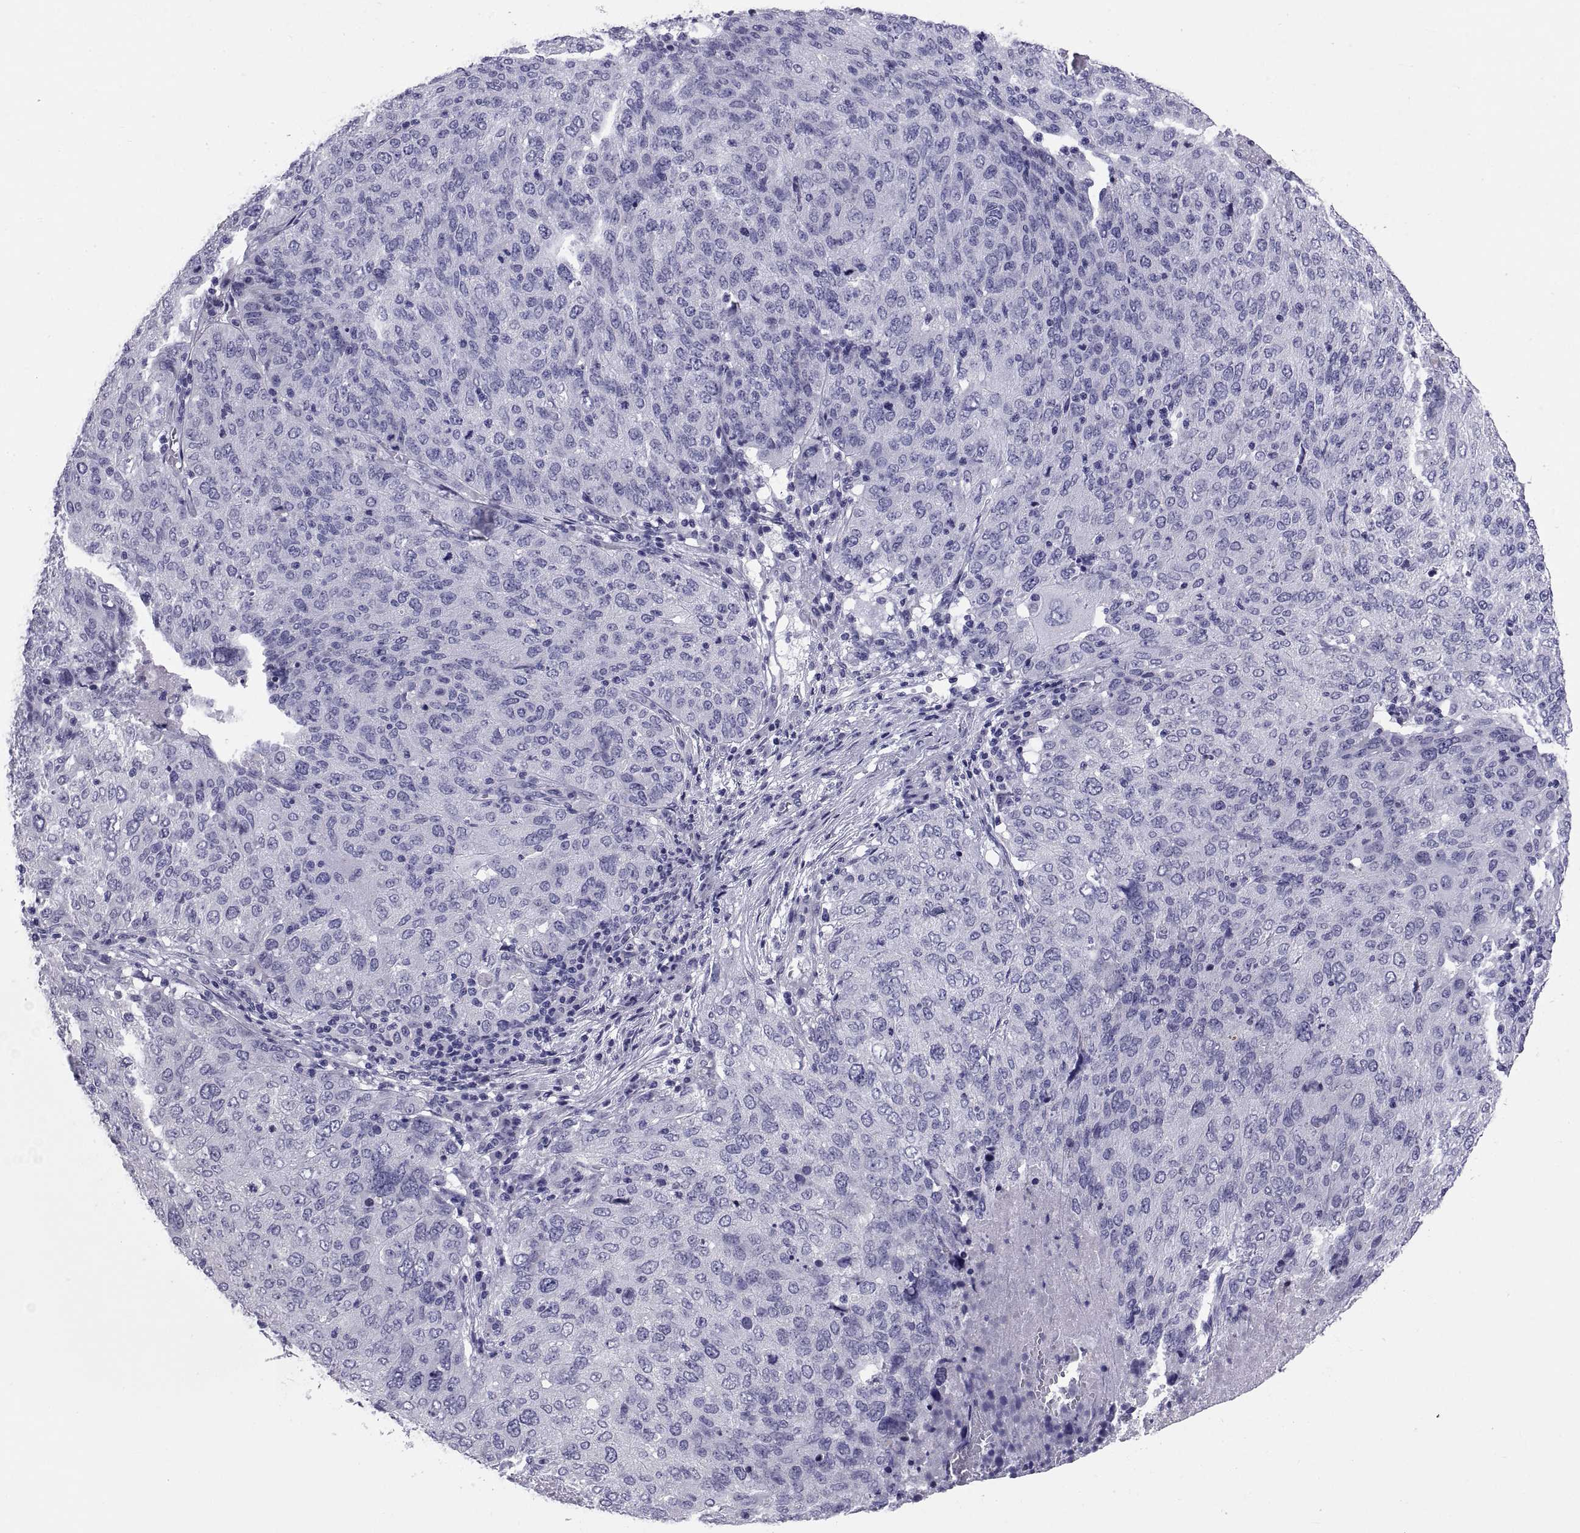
{"staining": {"intensity": "negative", "quantity": "none", "location": "none"}, "tissue": "ovarian cancer", "cell_type": "Tumor cells", "image_type": "cancer", "snomed": [{"axis": "morphology", "description": "Carcinoma, endometroid"}, {"axis": "topography", "description": "Ovary"}], "caption": "The histopathology image demonstrates no significant positivity in tumor cells of endometroid carcinoma (ovarian).", "gene": "TEX13A", "patient": {"sex": "female", "age": 58}}